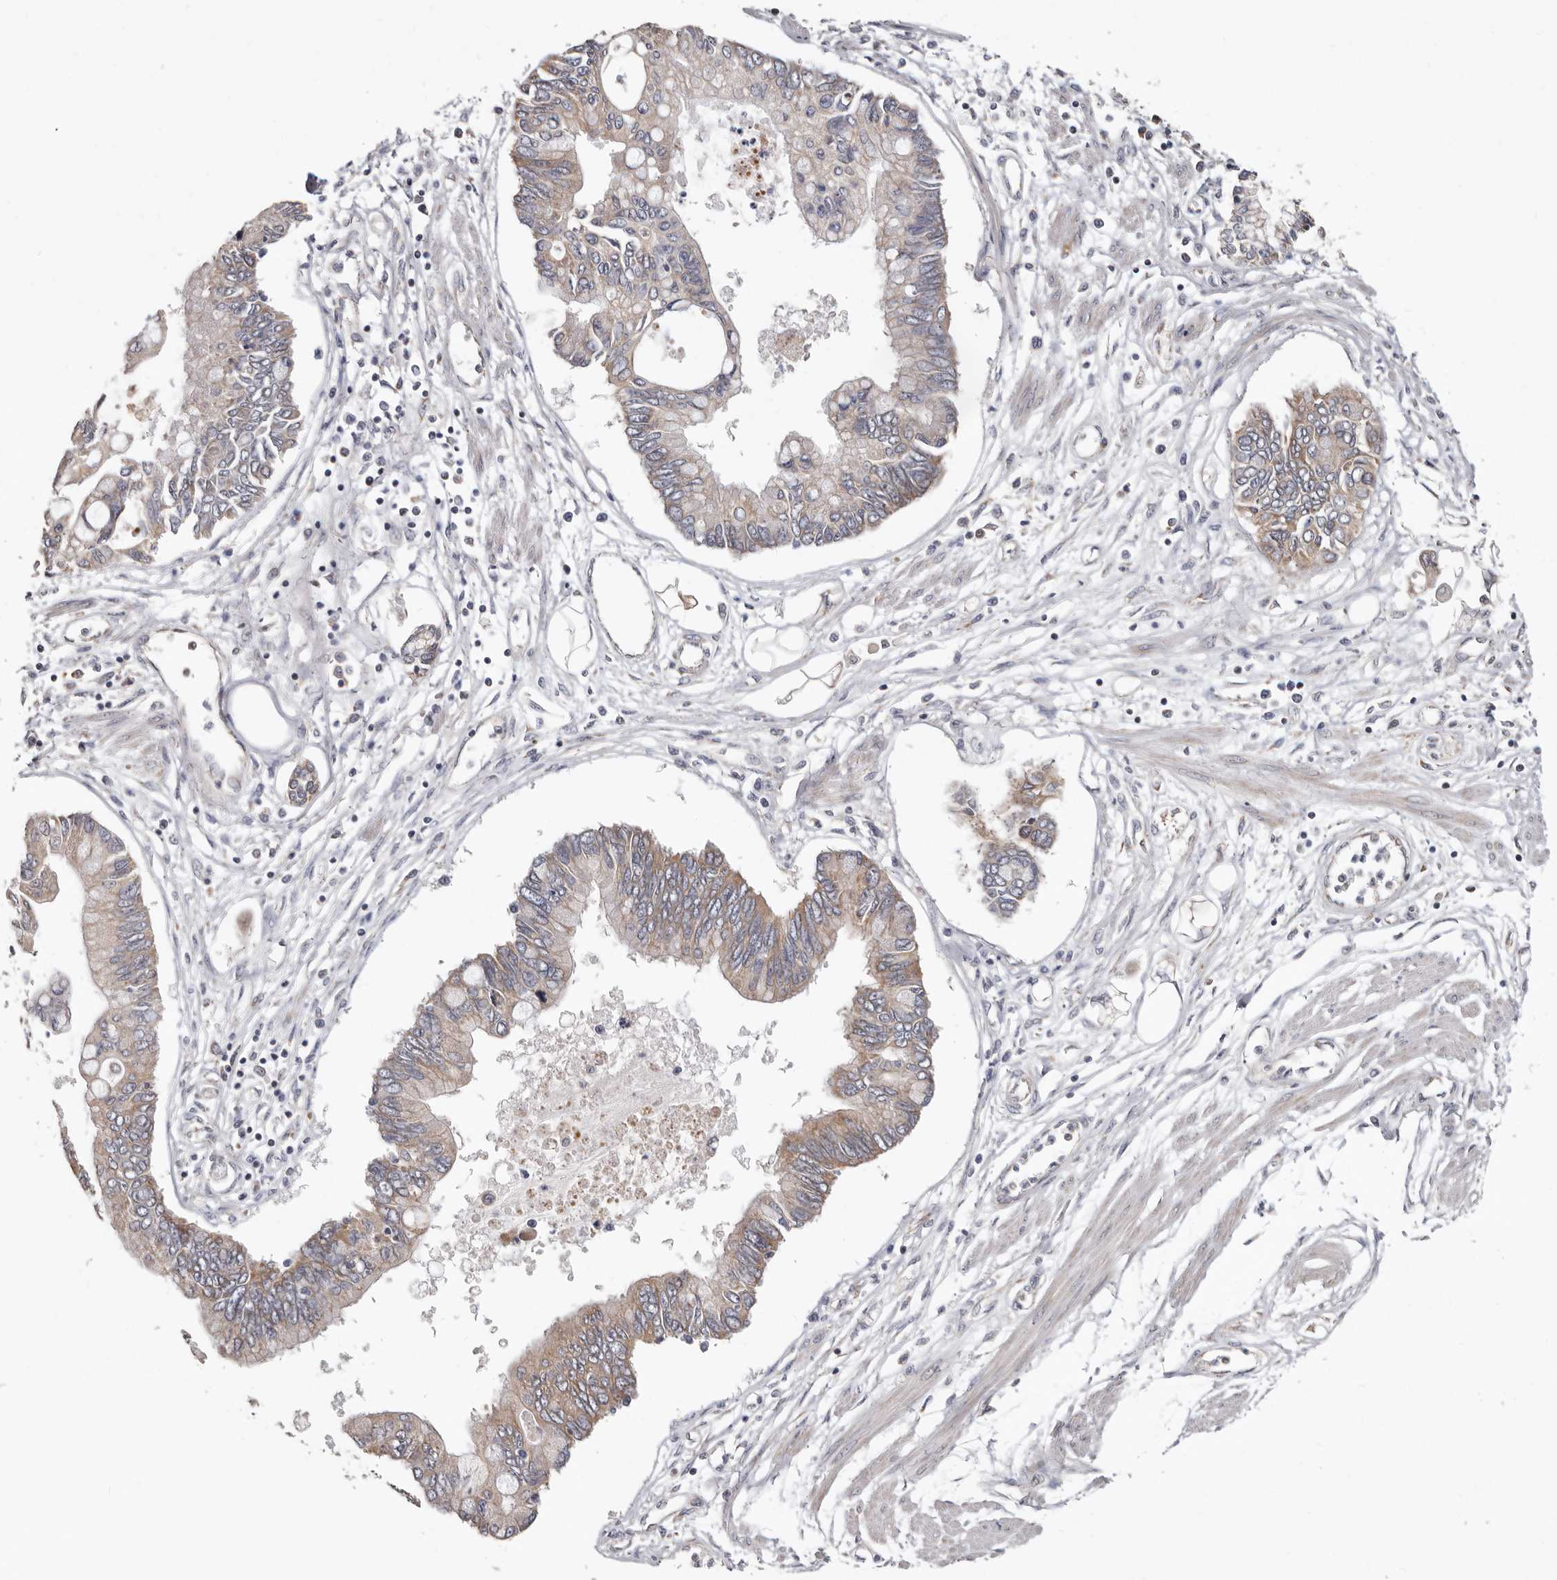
{"staining": {"intensity": "weak", "quantity": ">75%", "location": "cytoplasmic/membranous"}, "tissue": "pancreatic cancer", "cell_type": "Tumor cells", "image_type": "cancer", "snomed": [{"axis": "morphology", "description": "Adenocarcinoma, NOS"}, {"axis": "topography", "description": "Pancreas"}], "caption": "Protein expression analysis of pancreatic cancer exhibits weak cytoplasmic/membranous expression in approximately >75% of tumor cells.", "gene": "MRPL18", "patient": {"sex": "female", "age": 77}}